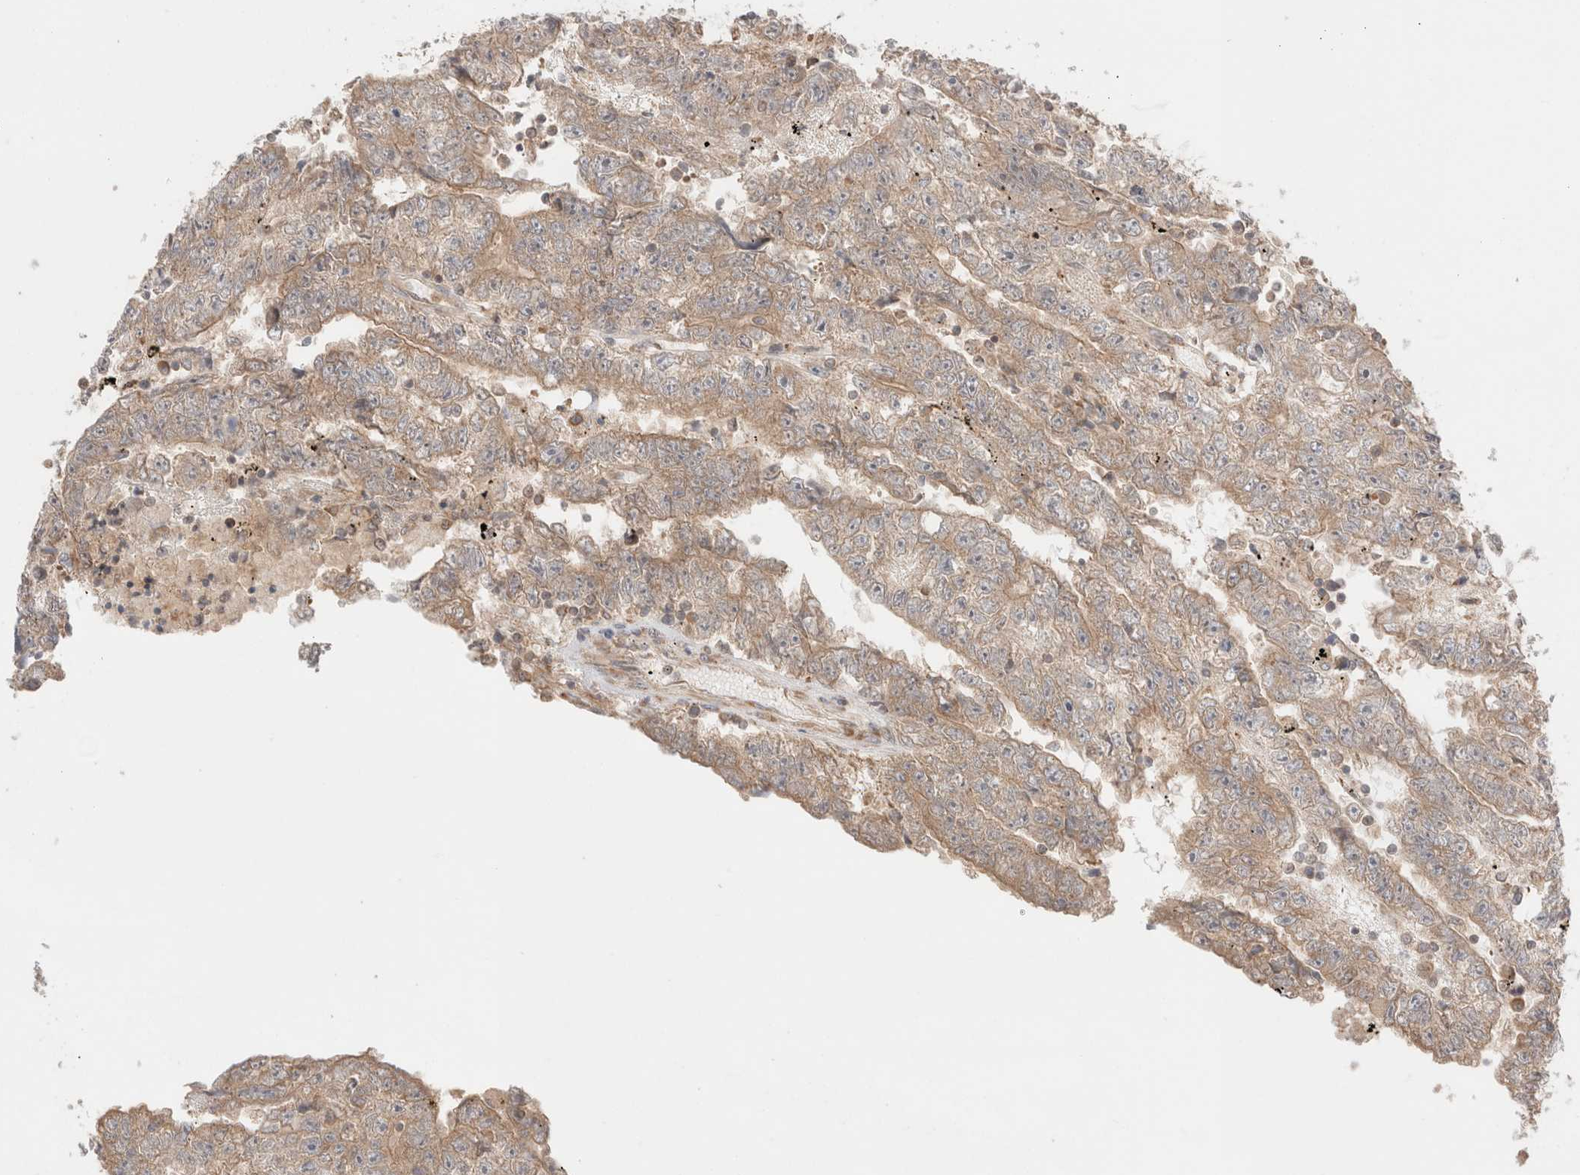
{"staining": {"intensity": "weak", "quantity": ">75%", "location": "cytoplasmic/membranous"}, "tissue": "testis cancer", "cell_type": "Tumor cells", "image_type": "cancer", "snomed": [{"axis": "morphology", "description": "Carcinoma, Embryonal, NOS"}, {"axis": "topography", "description": "Testis"}], "caption": "Immunohistochemistry of human testis cancer exhibits low levels of weak cytoplasmic/membranous positivity in approximately >75% of tumor cells.", "gene": "XKR4", "patient": {"sex": "male", "age": 25}}